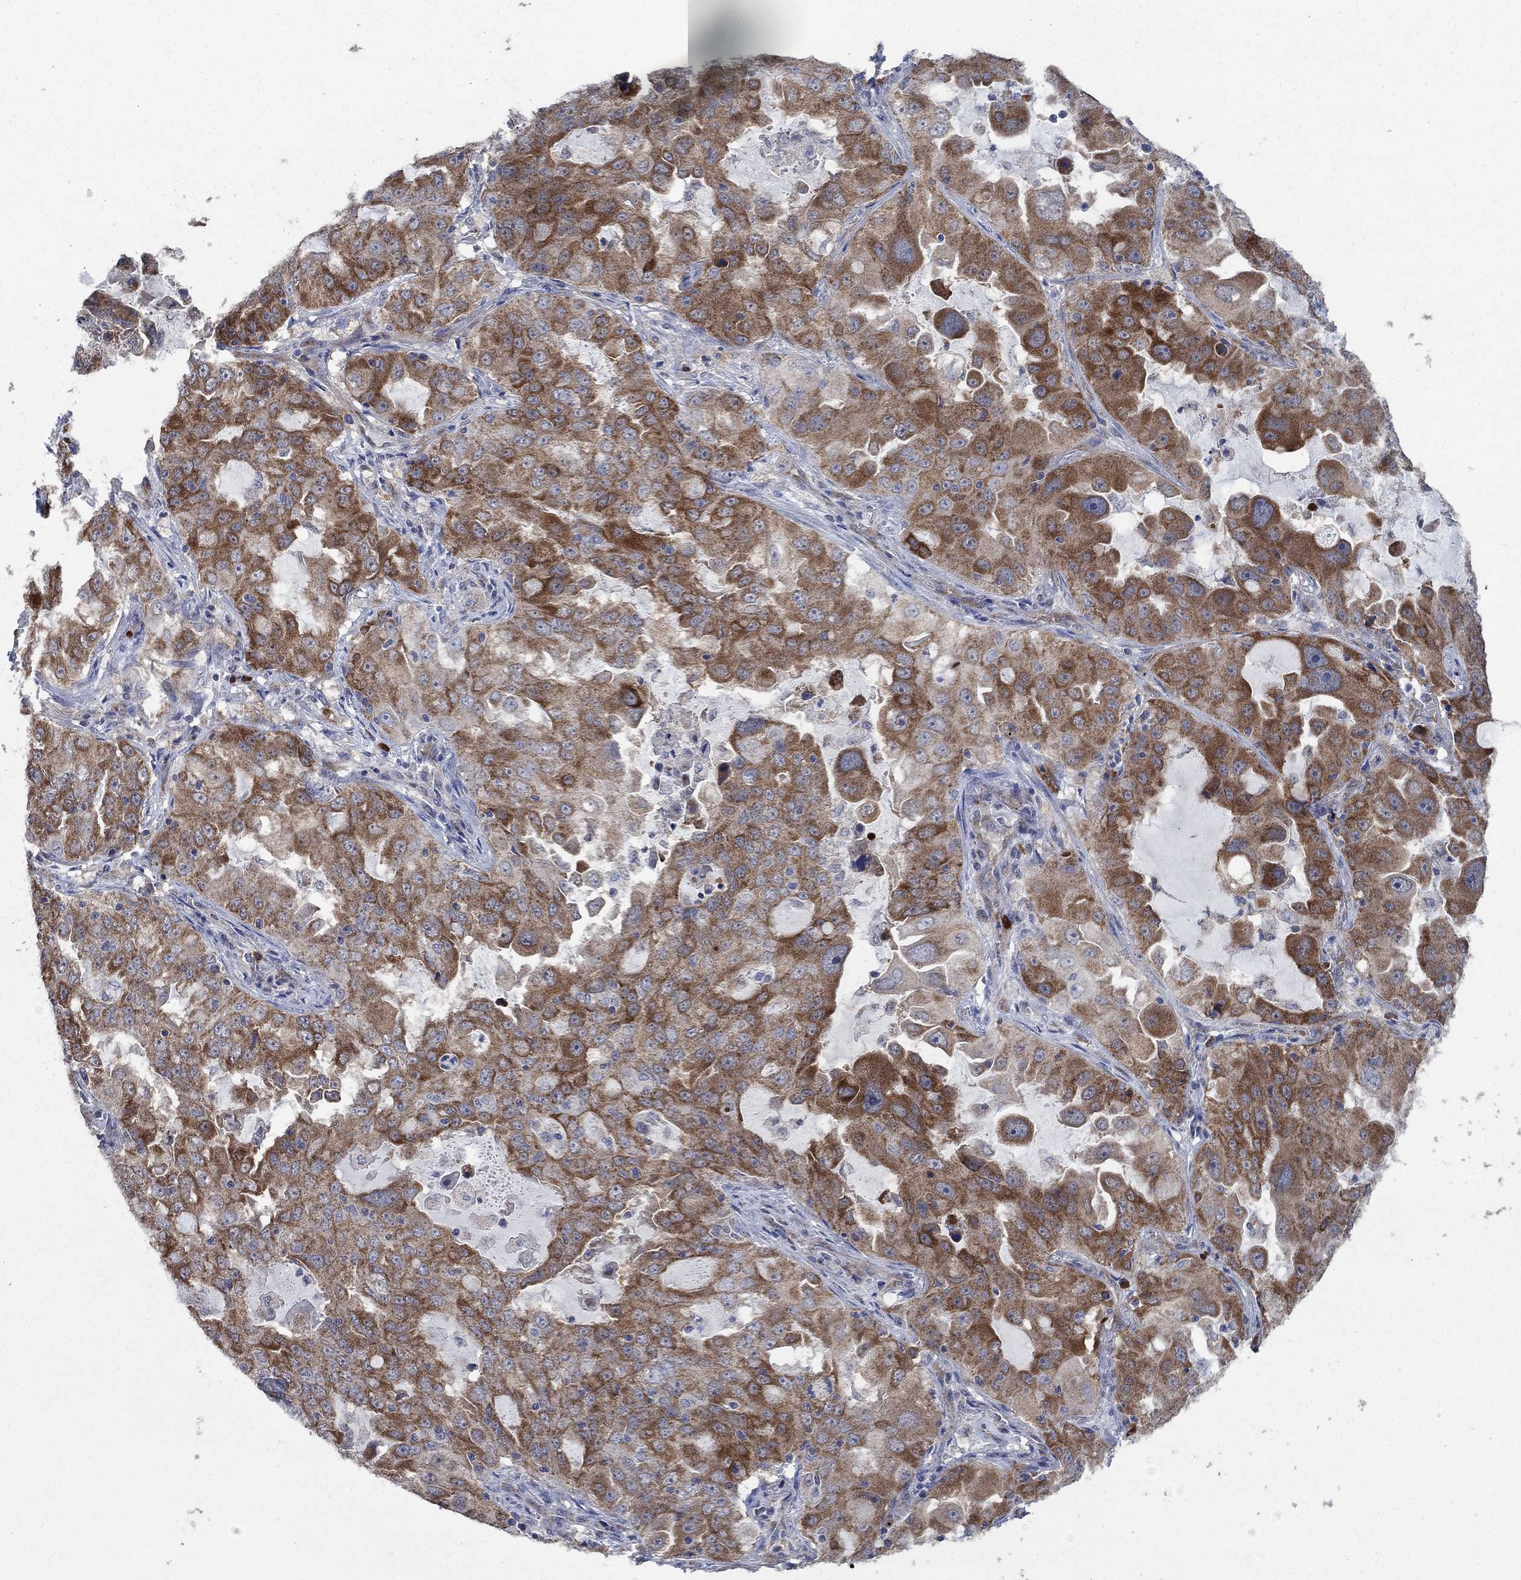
{"staining": {"intensity": "strong", "quantity": "25%-75%", "location": "cytoplasmic/membranous"}, "tissue": "lung cancer", "cell_type": "Tumor cells", "image_type": "cancer", "snomed": [{"axis": "morphology", "description": "Adenocarcinoma, NOS"}, {"axis": "topography", "description": "Lung"}], "caption": "There is high levels of strong cytoplasmic/membranous positivity in tumor cells of lung adenocarcinoma, as demonstrated by immunohistochemical staining (brown color).", "gene": "HID1", "patient": {"sex": "female", "age": 61}}